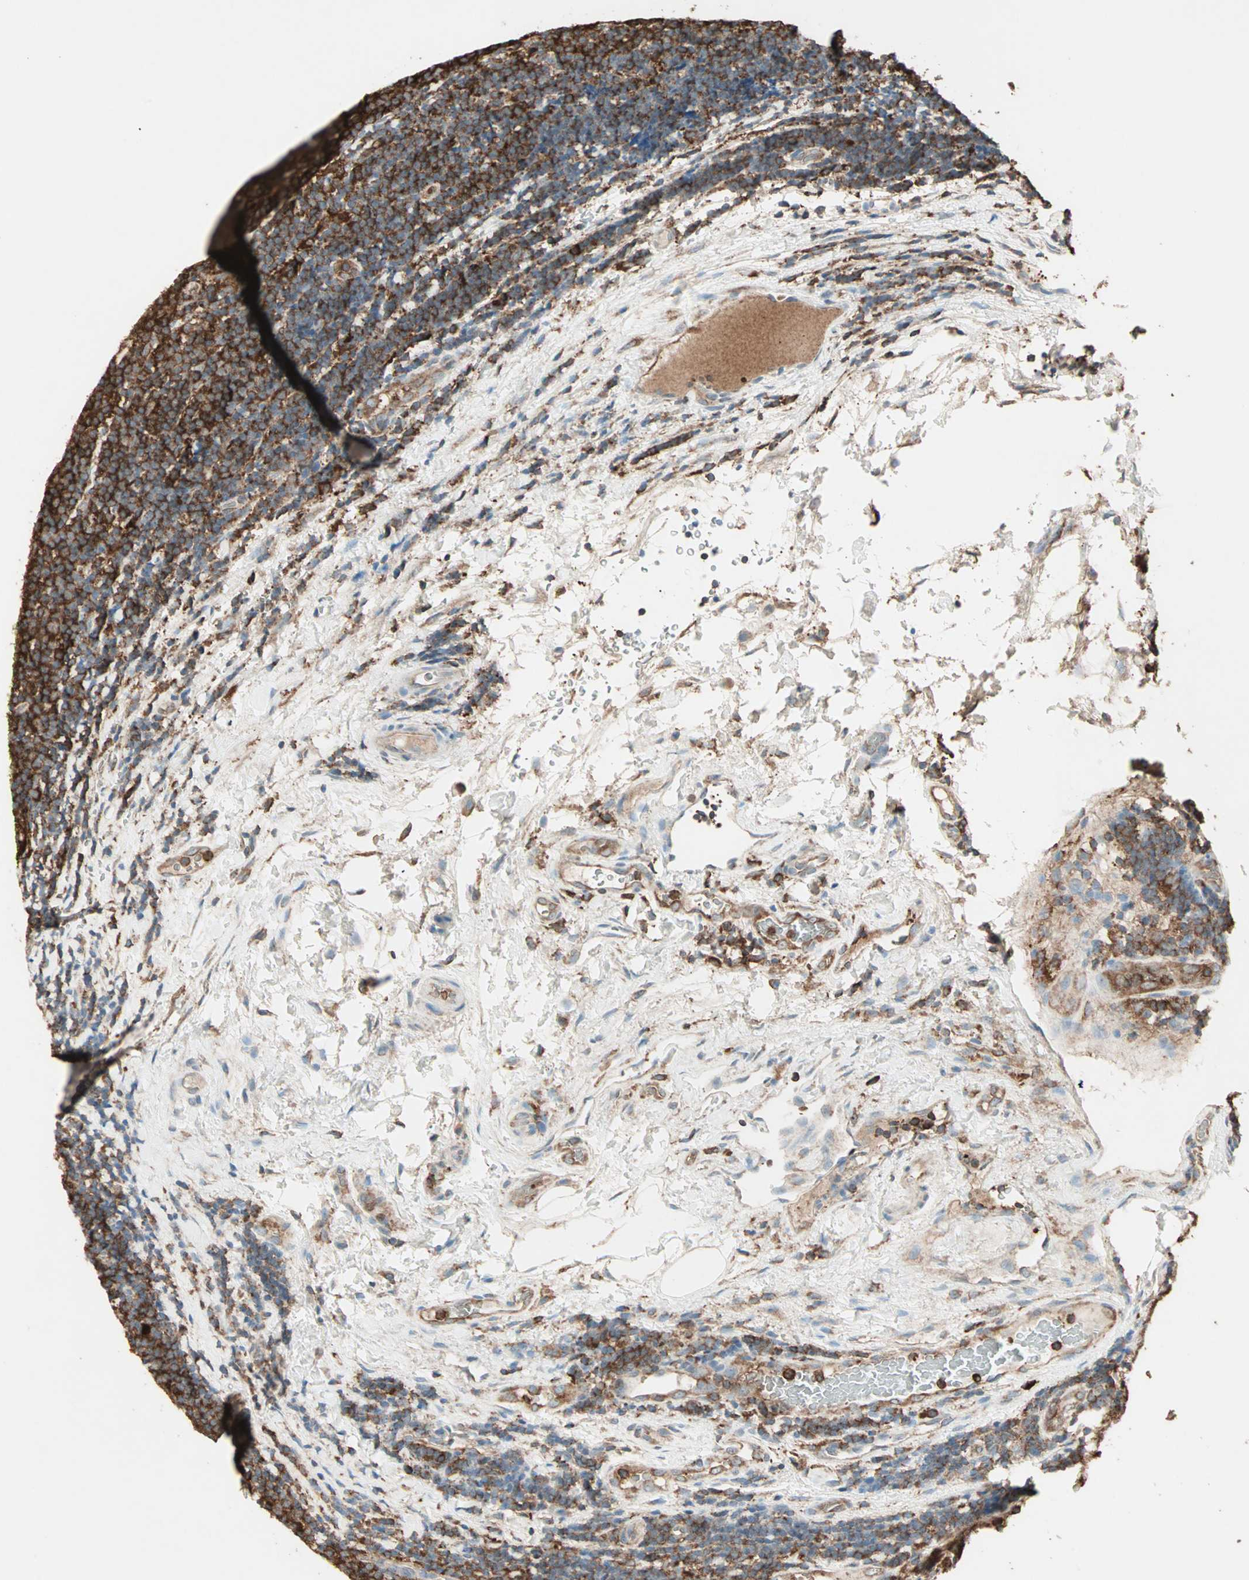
{"staining": {"intensity": "strong", "quantity": ">75%", "location": "cytoplasmic/membranous"}, "tissue": "lymphoma", "cell_type": "Tumor cells", "image_type": "cancer", "snomed": [{"axis": "morphology", "description": "Malignant lymphoma, non-Hodgkin's type, Low grade"}, {"axis": "topography", "description": "Lymph node"}], "caption": "Lymphoma stained with a brown dye demonstrates strong cytoplasmic/membranous positive expression in about >75% of tumor cells.", "gene": "MMP3", "patient": {"sex": "male", "age": 83}}